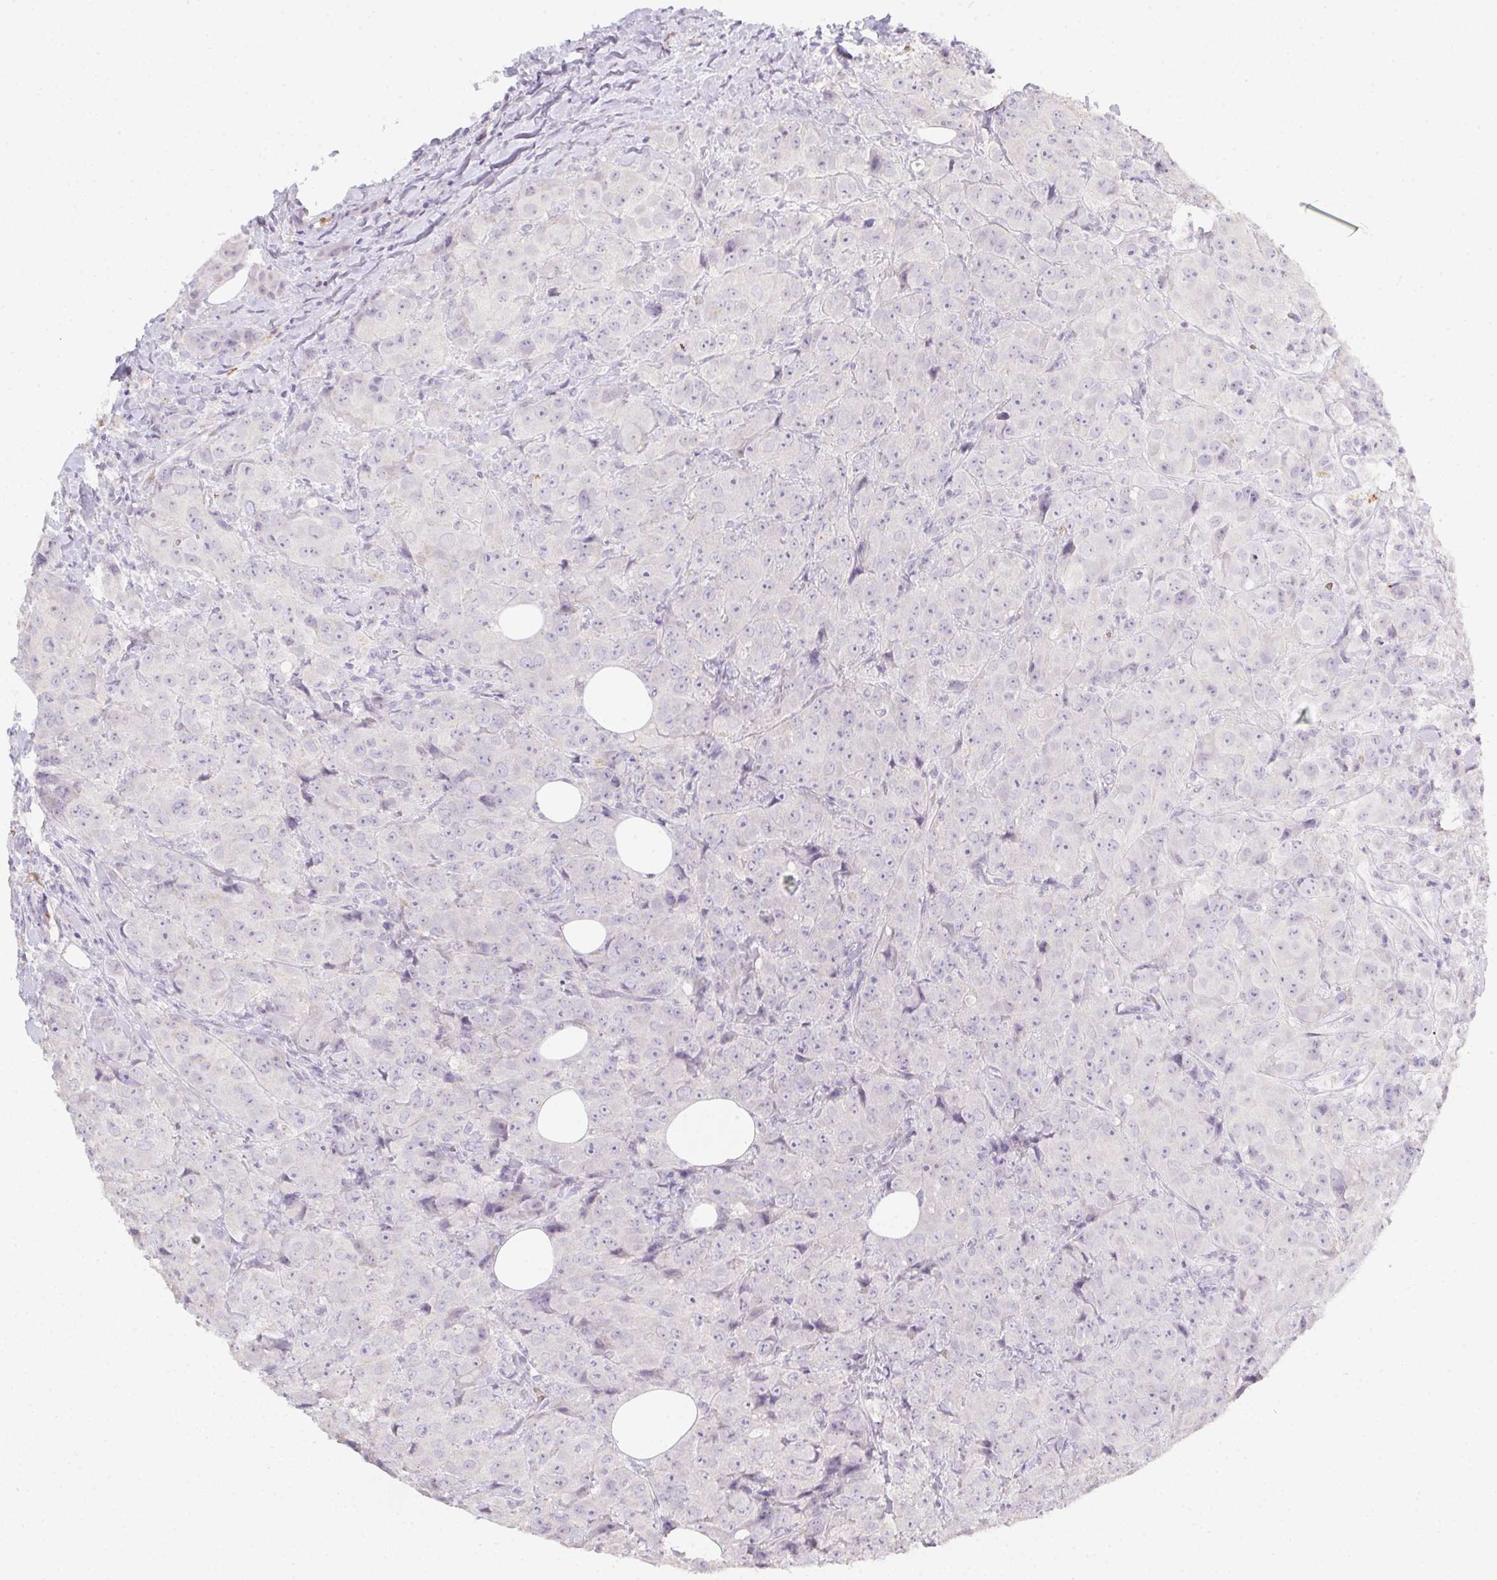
{"staining": {"intensity": "negative", "quantity": "none", "location": "none"}, "tissue": "breast cancer", "cell_type": "Tumor cells", "image_type": "cancer", "snomed": [{"axis": "morphology", "description": "Normal tissue, NOS"}, {"axis": "morphology", "description": "Duct carcinoma"}, {"axis": "topography", "description": "Breast"}], "caption": "IHC of intraductal carcinoma (breast) demonstrates no staining in tumor cells.", "gene": "DCD", "patient": {"sex": "female", "age": 43}}